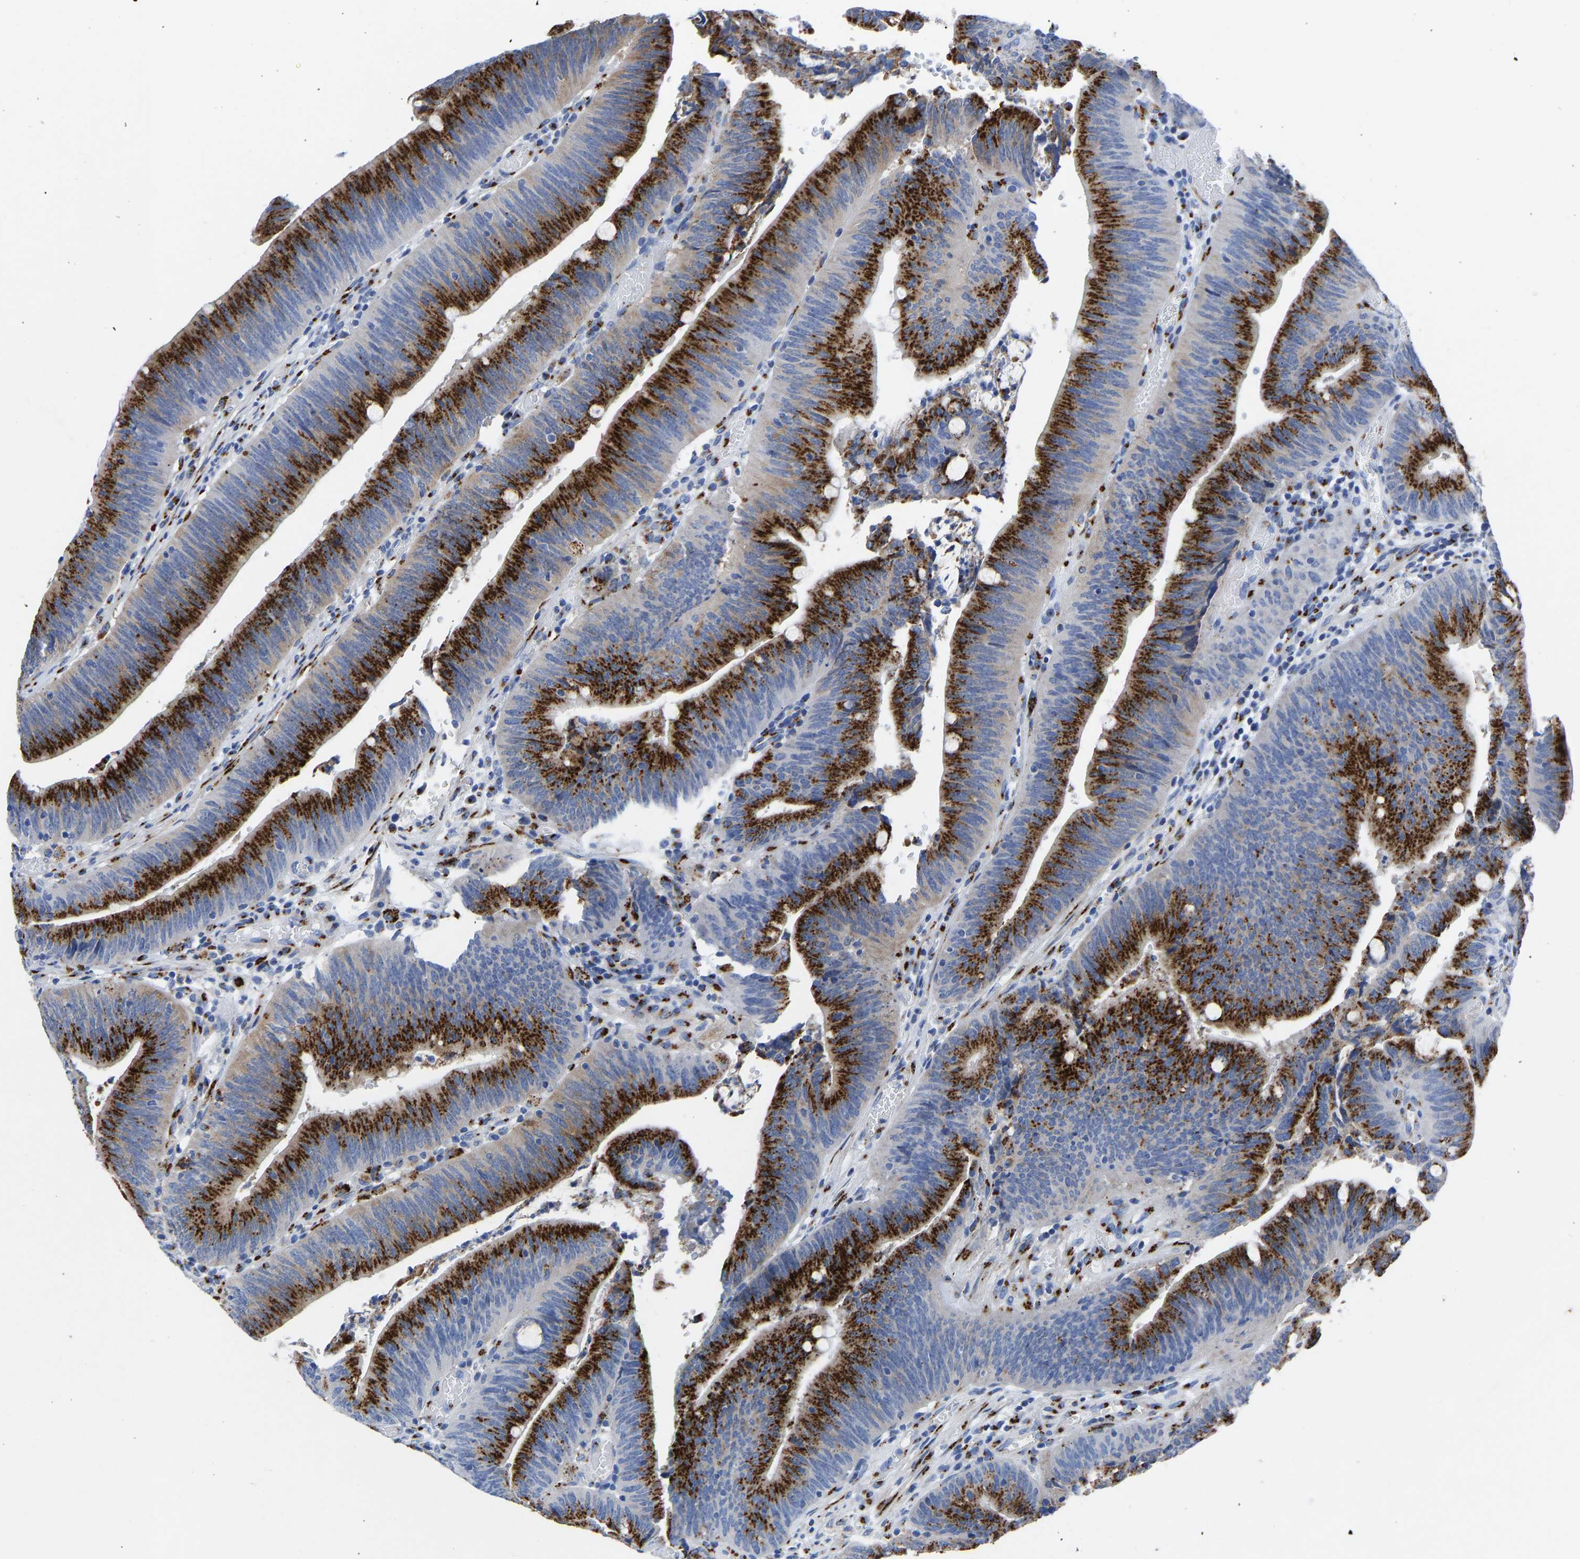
{"staining": {"intensity": "strong", "quantity": ">75%", "location": "cytoplasmic/membranous"}, "tissue": "colorectal cancer", "cell_type": "Tumor cells", "image_type": "cancer", "snomed": [{"axis": "morphology", "description": "Normal tissue, NOS"}, {"axis": "morphology", "description": "Adenocarcinoma, NOS"}, {"axis": "topography", "description": "Rectum"}], "caption": "Human colorectal cancer stained with a brown dye displays strong cytoplasmic/membranous positive expression in about >75% of tumor cells.", "gene": "TMEM87A", "patient": {"sex": "female", "age": 66}}